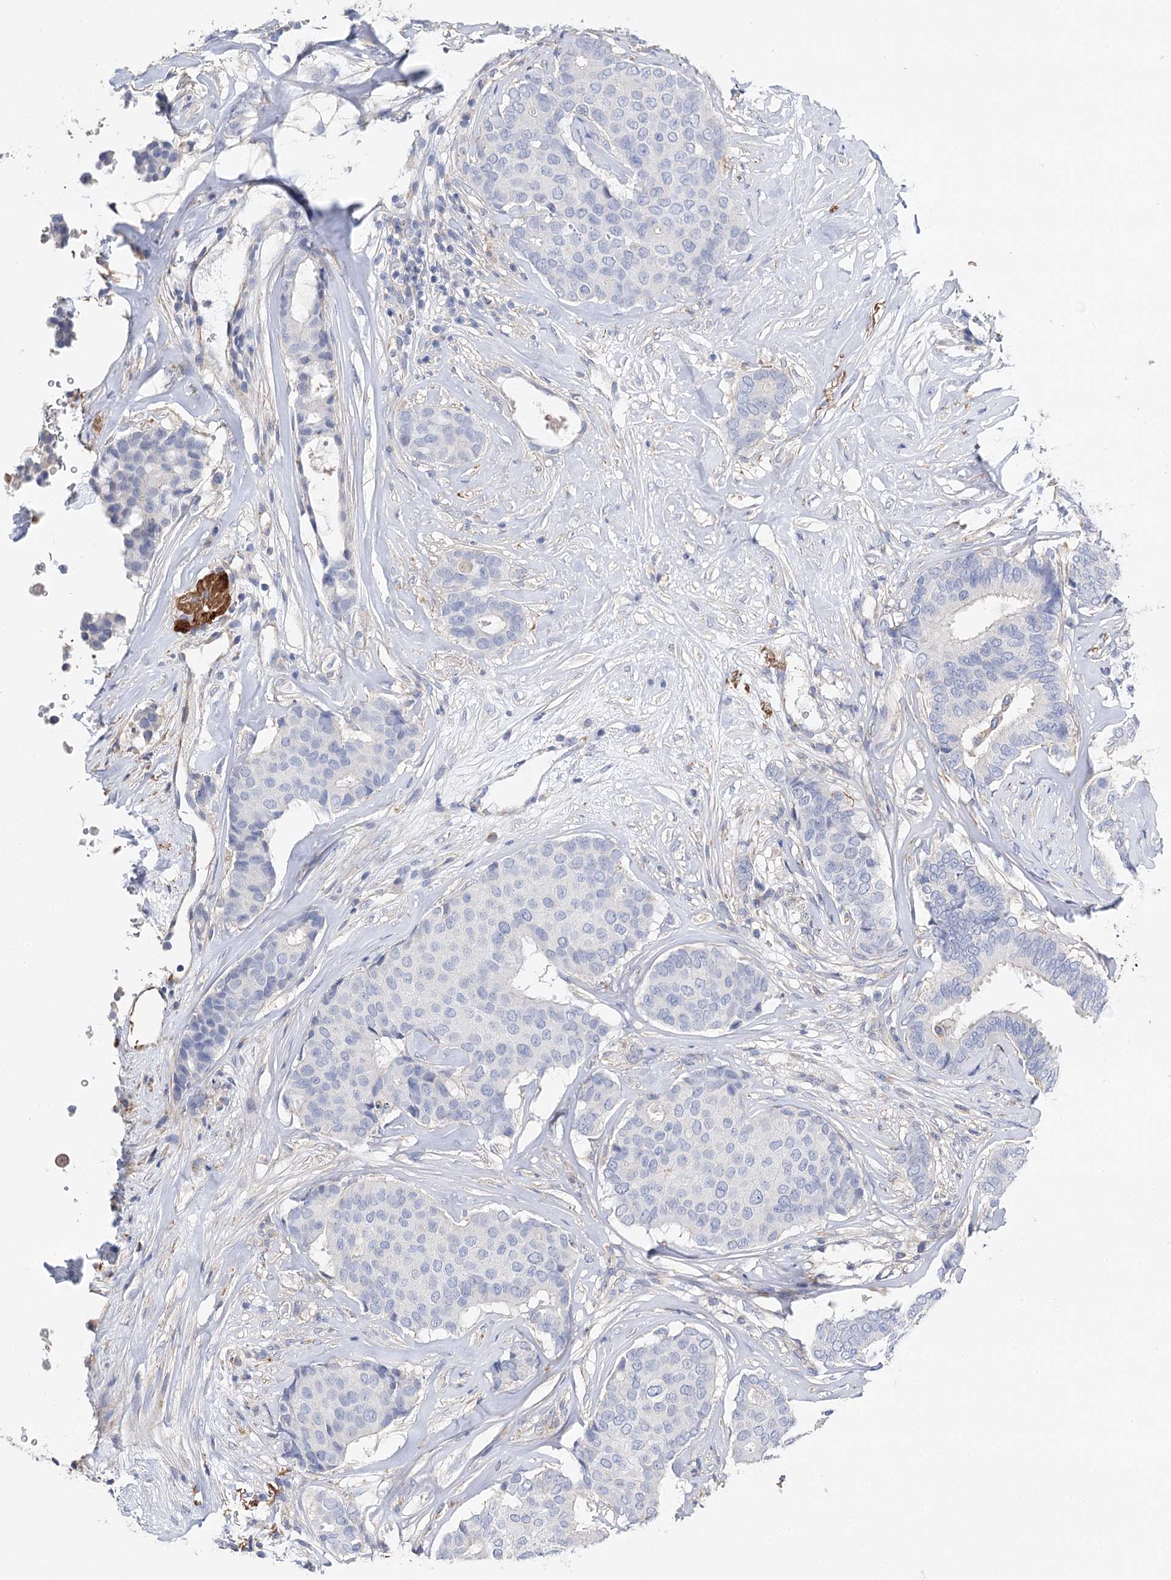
{"staining": {"intensity": "negative", "quantity": "none", "location": "none"}, "tissue": "breast cancer", "cell_type": "Tumor cells", "image_type": "cancer", "snomed": [{"axis": "morphology", "description": "Duct carcinoma"}, {"axis": "topography", "description": "Breast"}], "caption": "Tumor cells are negative for protein expression in human breast cancer (invasive ductal carcinoma).", "gene": "EPYC", "patient": {"sex": "female", "age": 75}}